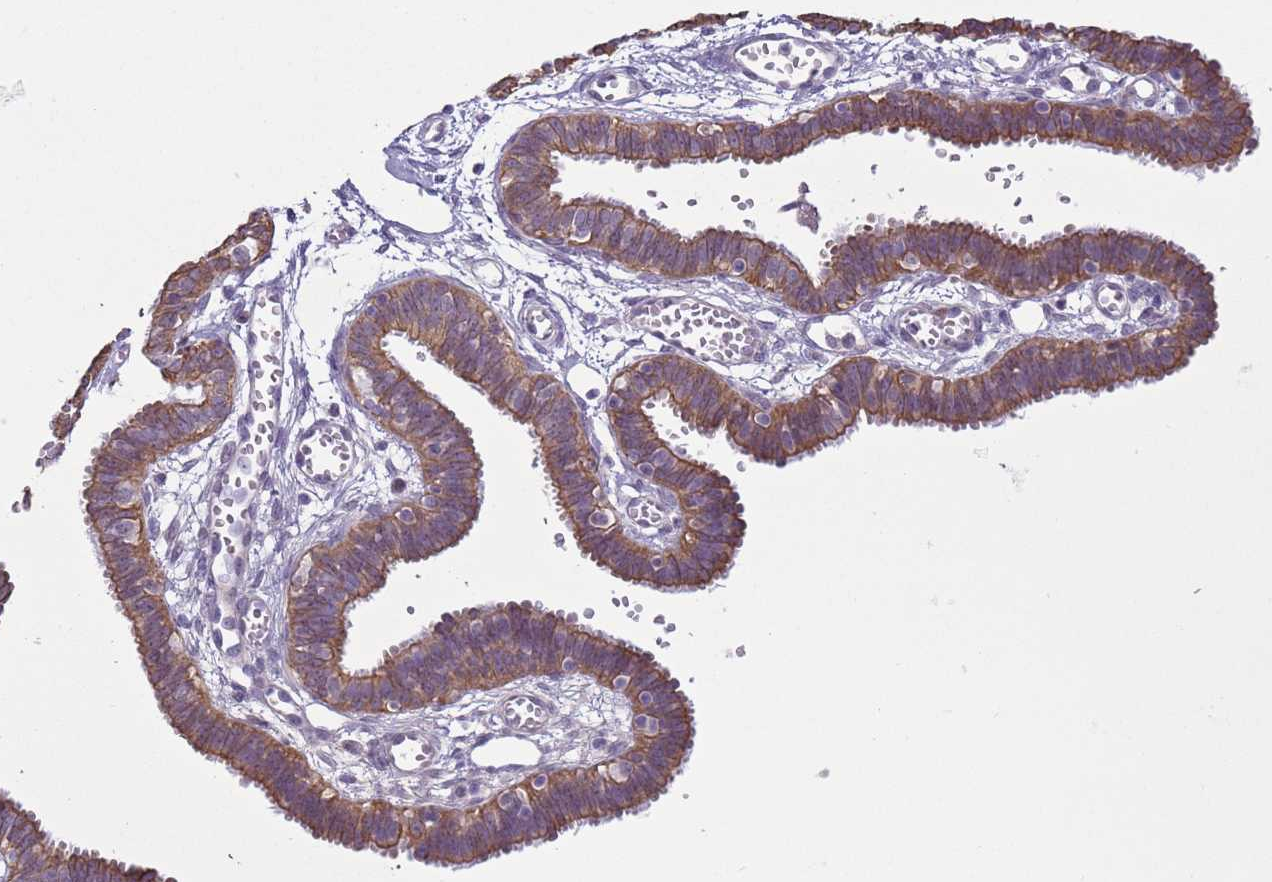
{"staining": {"intensity": "moderate", "quantity": "25%-75%", "location": "cytoplasmic/membranous"}, "tissue": "fallopian tube", "cell_type": "Glandular cells", "image_type": "normal", "snomed": [{"axis": "morphology", "description": "Normal tissue, NOS"}, {"axis": "topography", "description": "Fallopian tube"}, {"axis": "topography", "description": "Placenta"}], "caption": "This image demonstrates IHC staining of benign human fallopian tube, with medium moderate cytoplasmic/membranous positivity in about 25%-75% of glandular cells.", "gene": "NPAP1", "patient": {"sex": "female", "age": 32}}